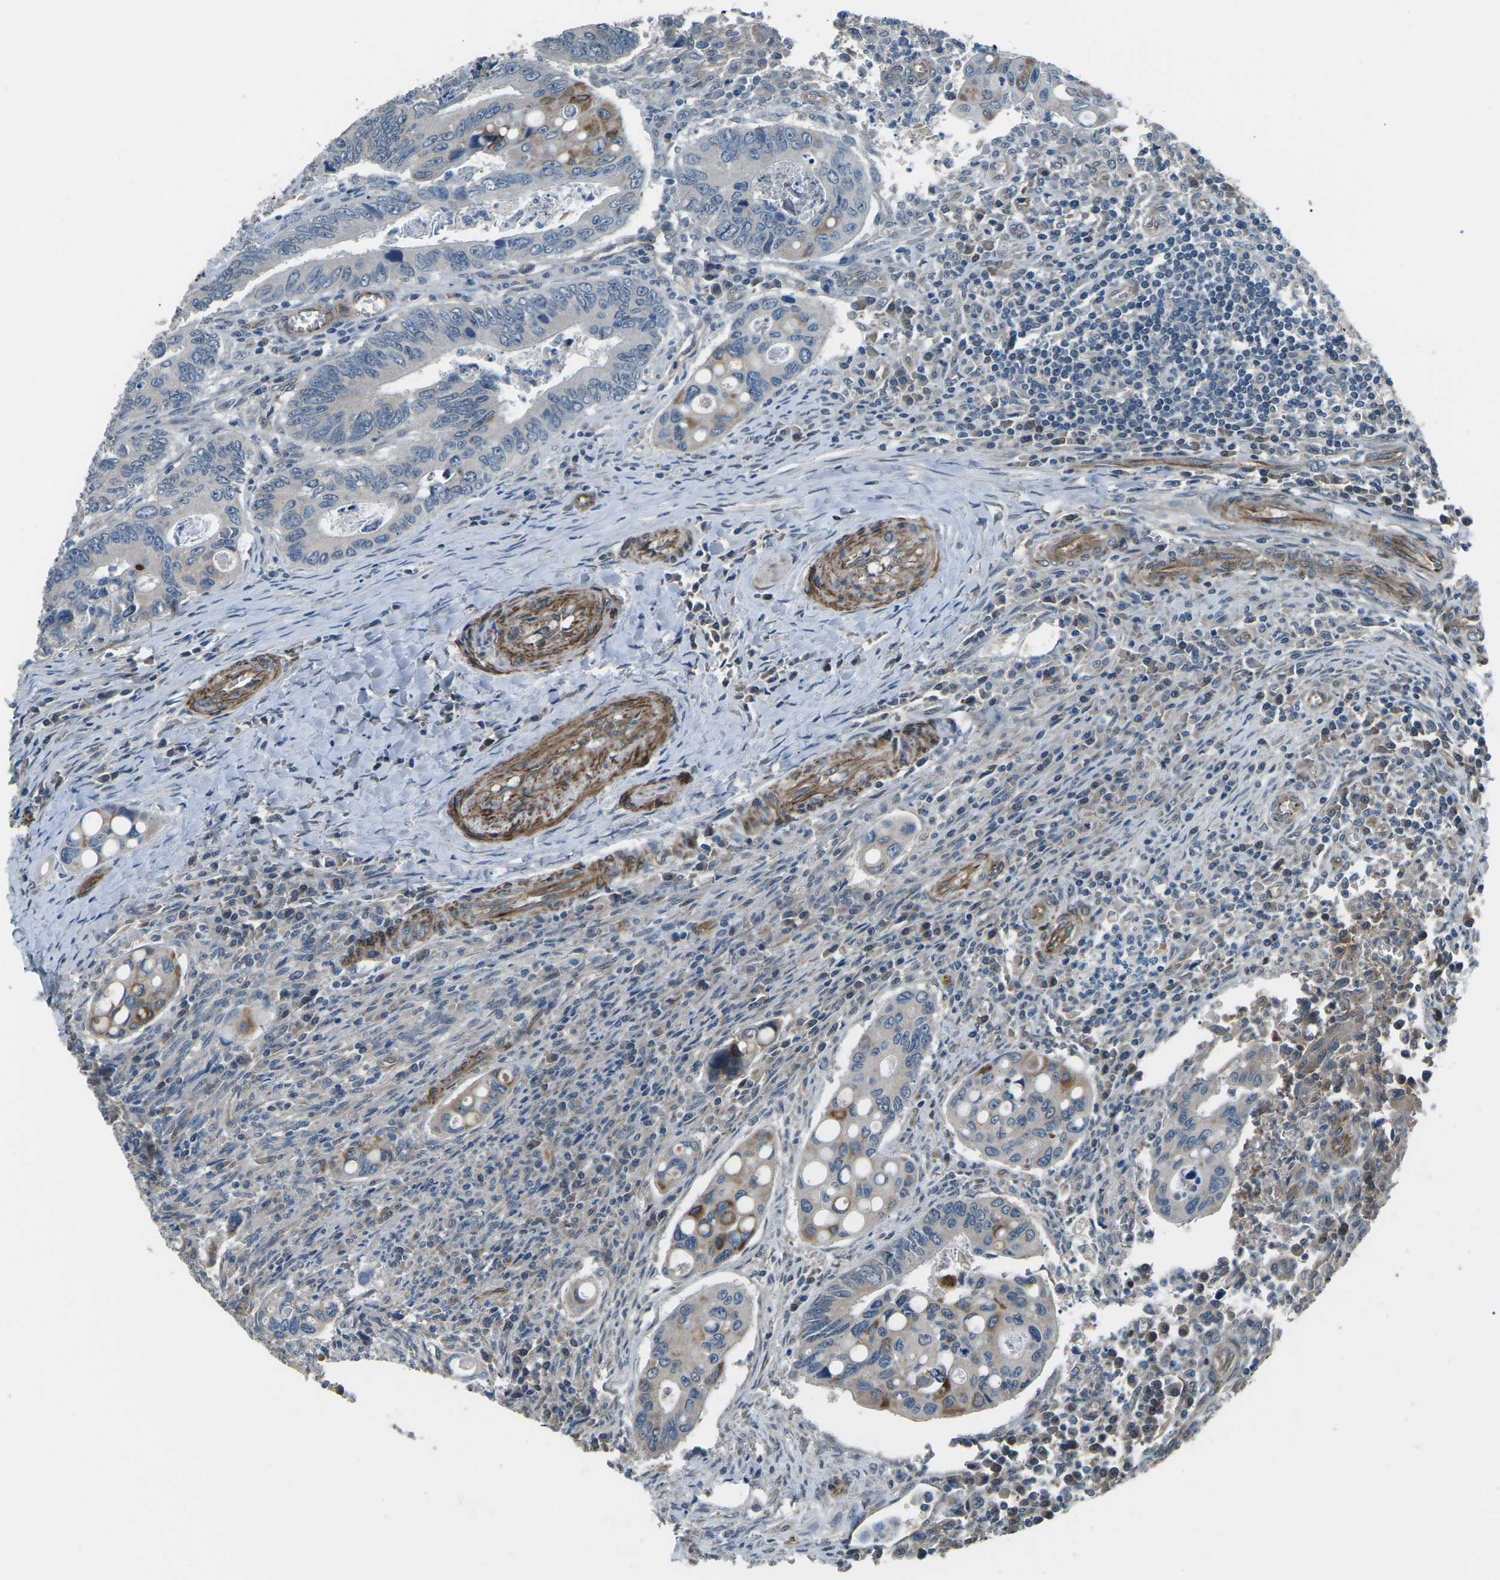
{"staining": {"intensity": "moderate", "quantity": "25%-75%", "location": "cytoplasmic/membranous"}, "tissue": "colorectal cancer", "cell_type": "Tumor cells", "image_type": "cancer", "snomed": [{"axis": "morphology", "description": "Inflammation, NOS"}, {"axis": "morphology", "description": "Adenocarcinoma, NOS"}, {"axis": "topography", "description": "Colon"}], "caption": "DAB immunohistochemical staining of human colorectal cancer reveals moderate cytoplasmic/membranous protein staining in about 25%-75% of tumor cells. (Brightfield microscopy of DAB IHC at high magnification).", "gene": "AFAP1", "patient": {"sex": "male", "age": 72}}